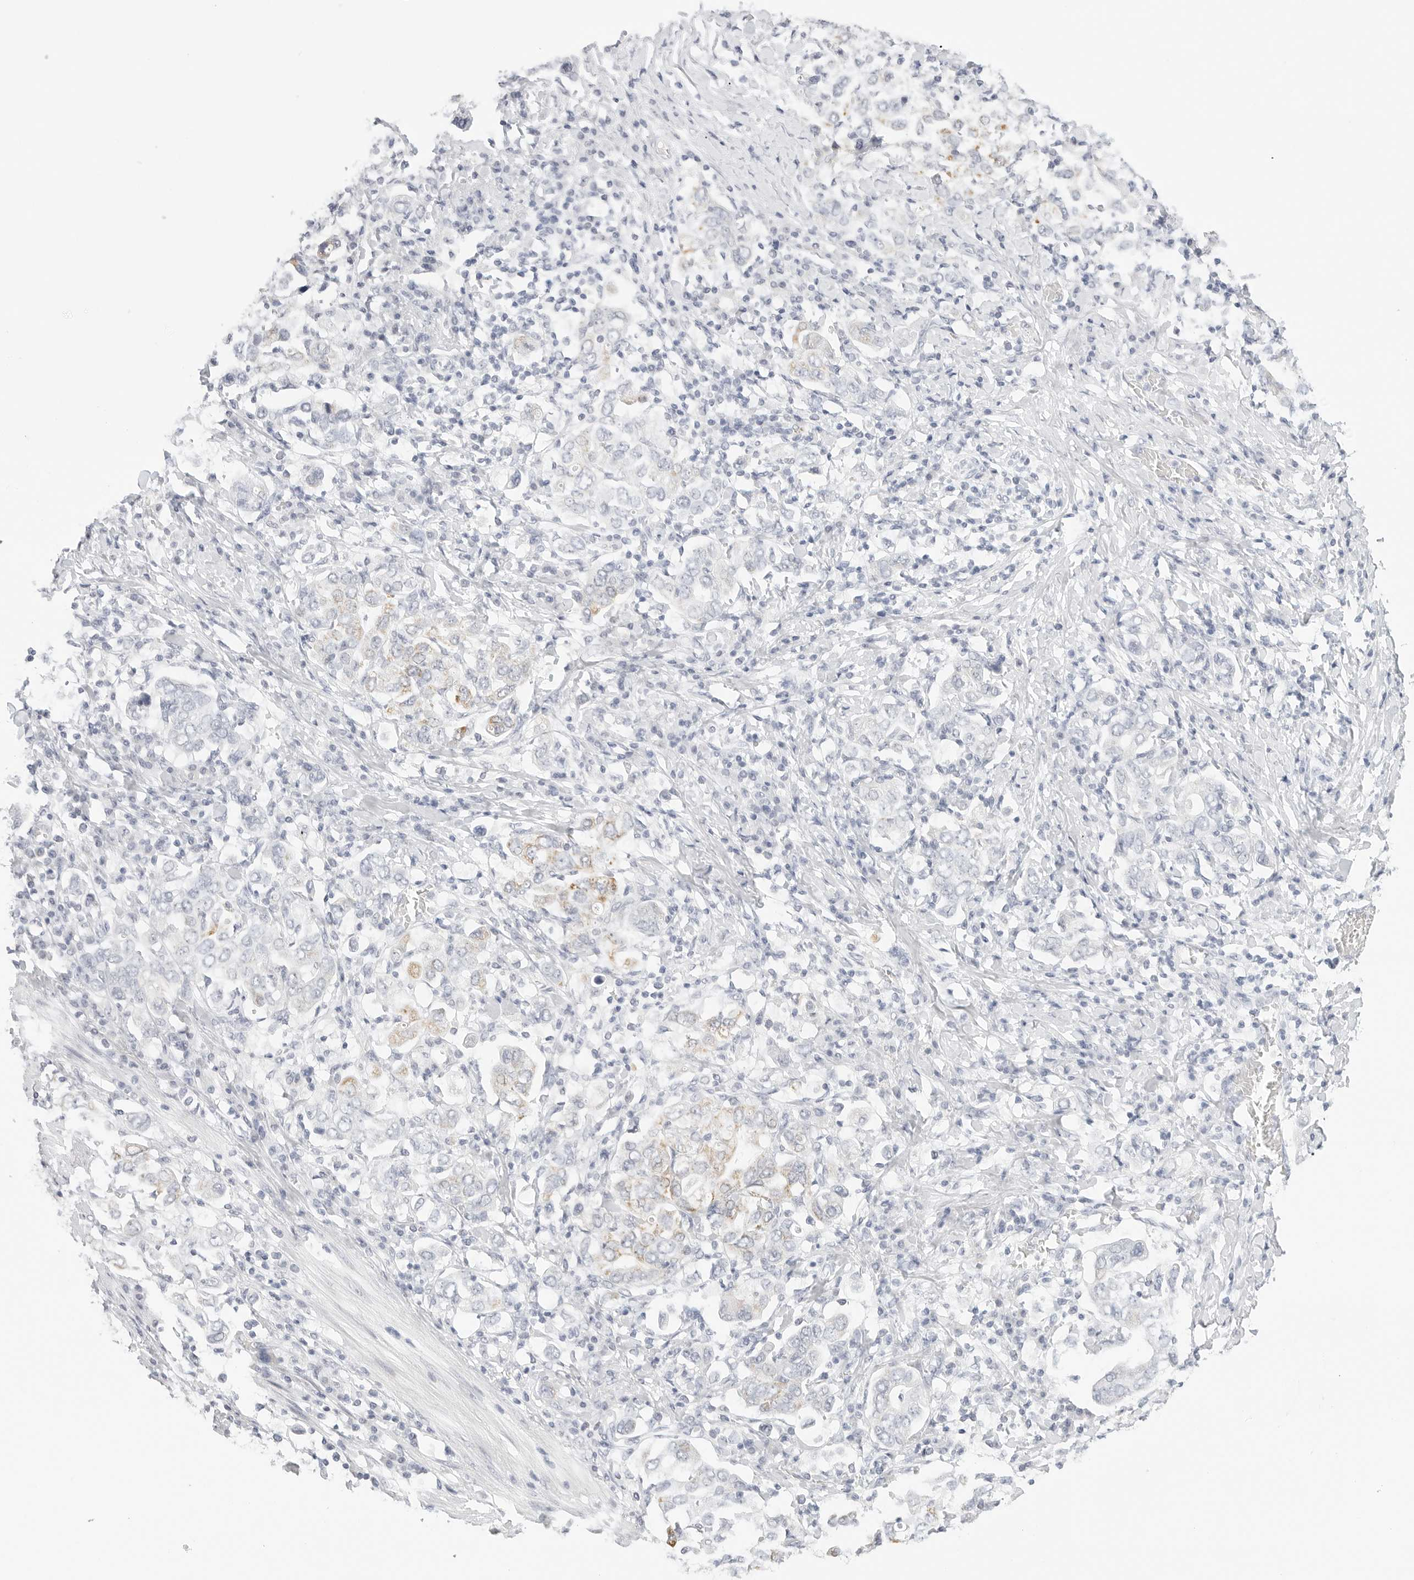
{"staining": {"intensity": "weak", "quantity": "<25%", "location": "cytoplasmic/membranous"}, "tissue": "stomach cancer", "cell_type": "Tumor cells", "image_type": "cancer", "snomed": [{"axis": "morphology", "description": "Adenocarcinoma, NOS"}, {"axis": "topography", "description": "Stomach, upper"}], "caption": "This photomicrograph is of stomach cancer (adenocarcinoma) stained with IHC to label a protein in brown with the nuclei are counter-stained blue. There is no staining in tumor cells.", "gene": "HMGCS2", "patient": {"sex": "male", "age": 62}}